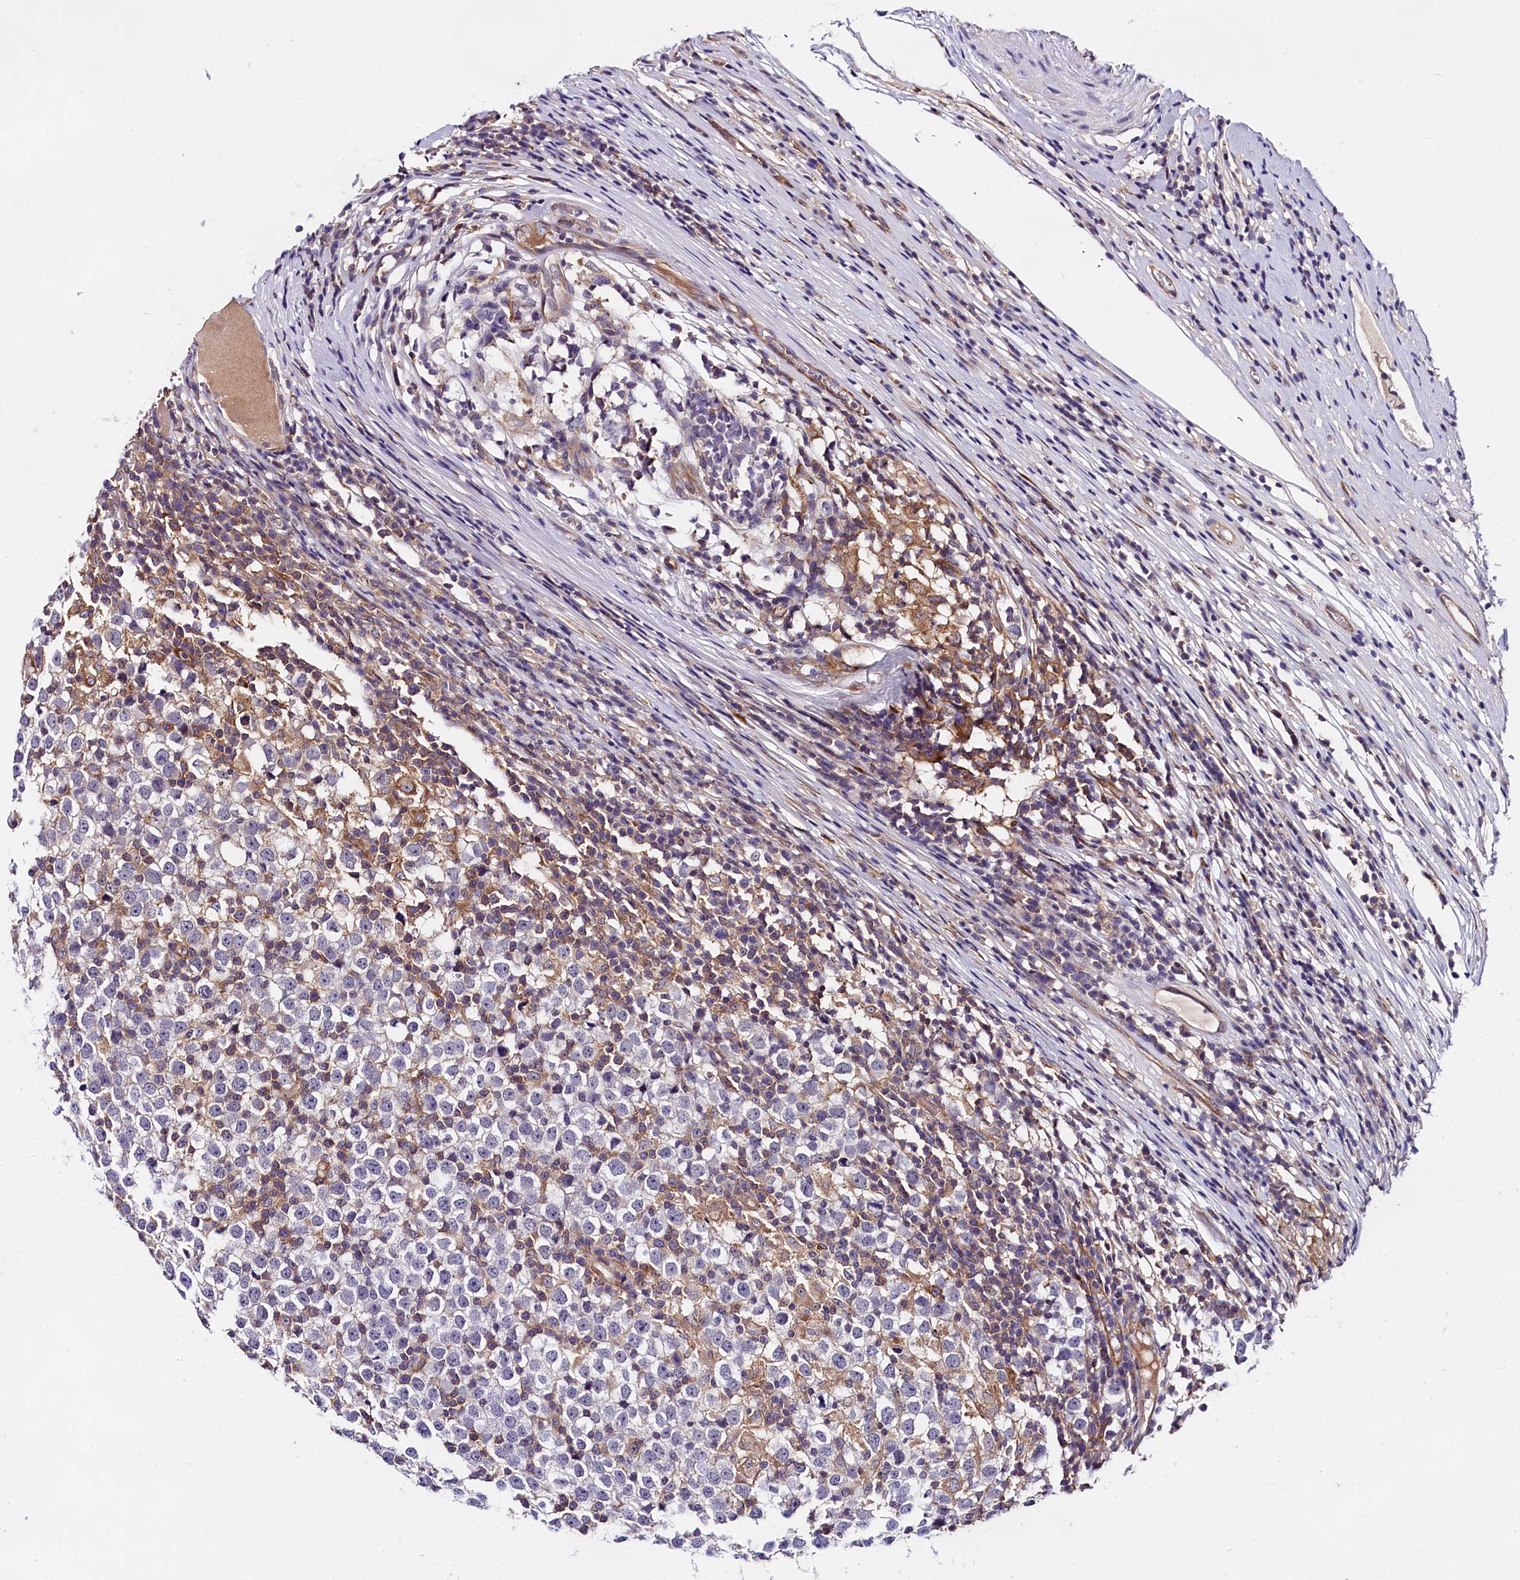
{"staining": {"intensity": "negative", "quantity": "none", "location": "none"}, "tissue": "testis cancer", "cell_type": "Tumor cells", "image_type": "cancer", "snomed": [{"axis": "morphology", "description": "Seminoma, NOS"}, {"axis": "topography", "description": "Testis"}], "caption": "A high-resolution histopathology image shows immunohistochemistry staining of seminoma (testis), which demonstrates no significant staining in tumor cells. The staining was performed using DAB (3,3'-diaminobenzidine) to visualize the protein expression in brown, while the nuclei were stained in blue with hematoxylin (Magnification: 20x).", "gene": "OAS3", "patient": {"sex": "male", "age": 65}}